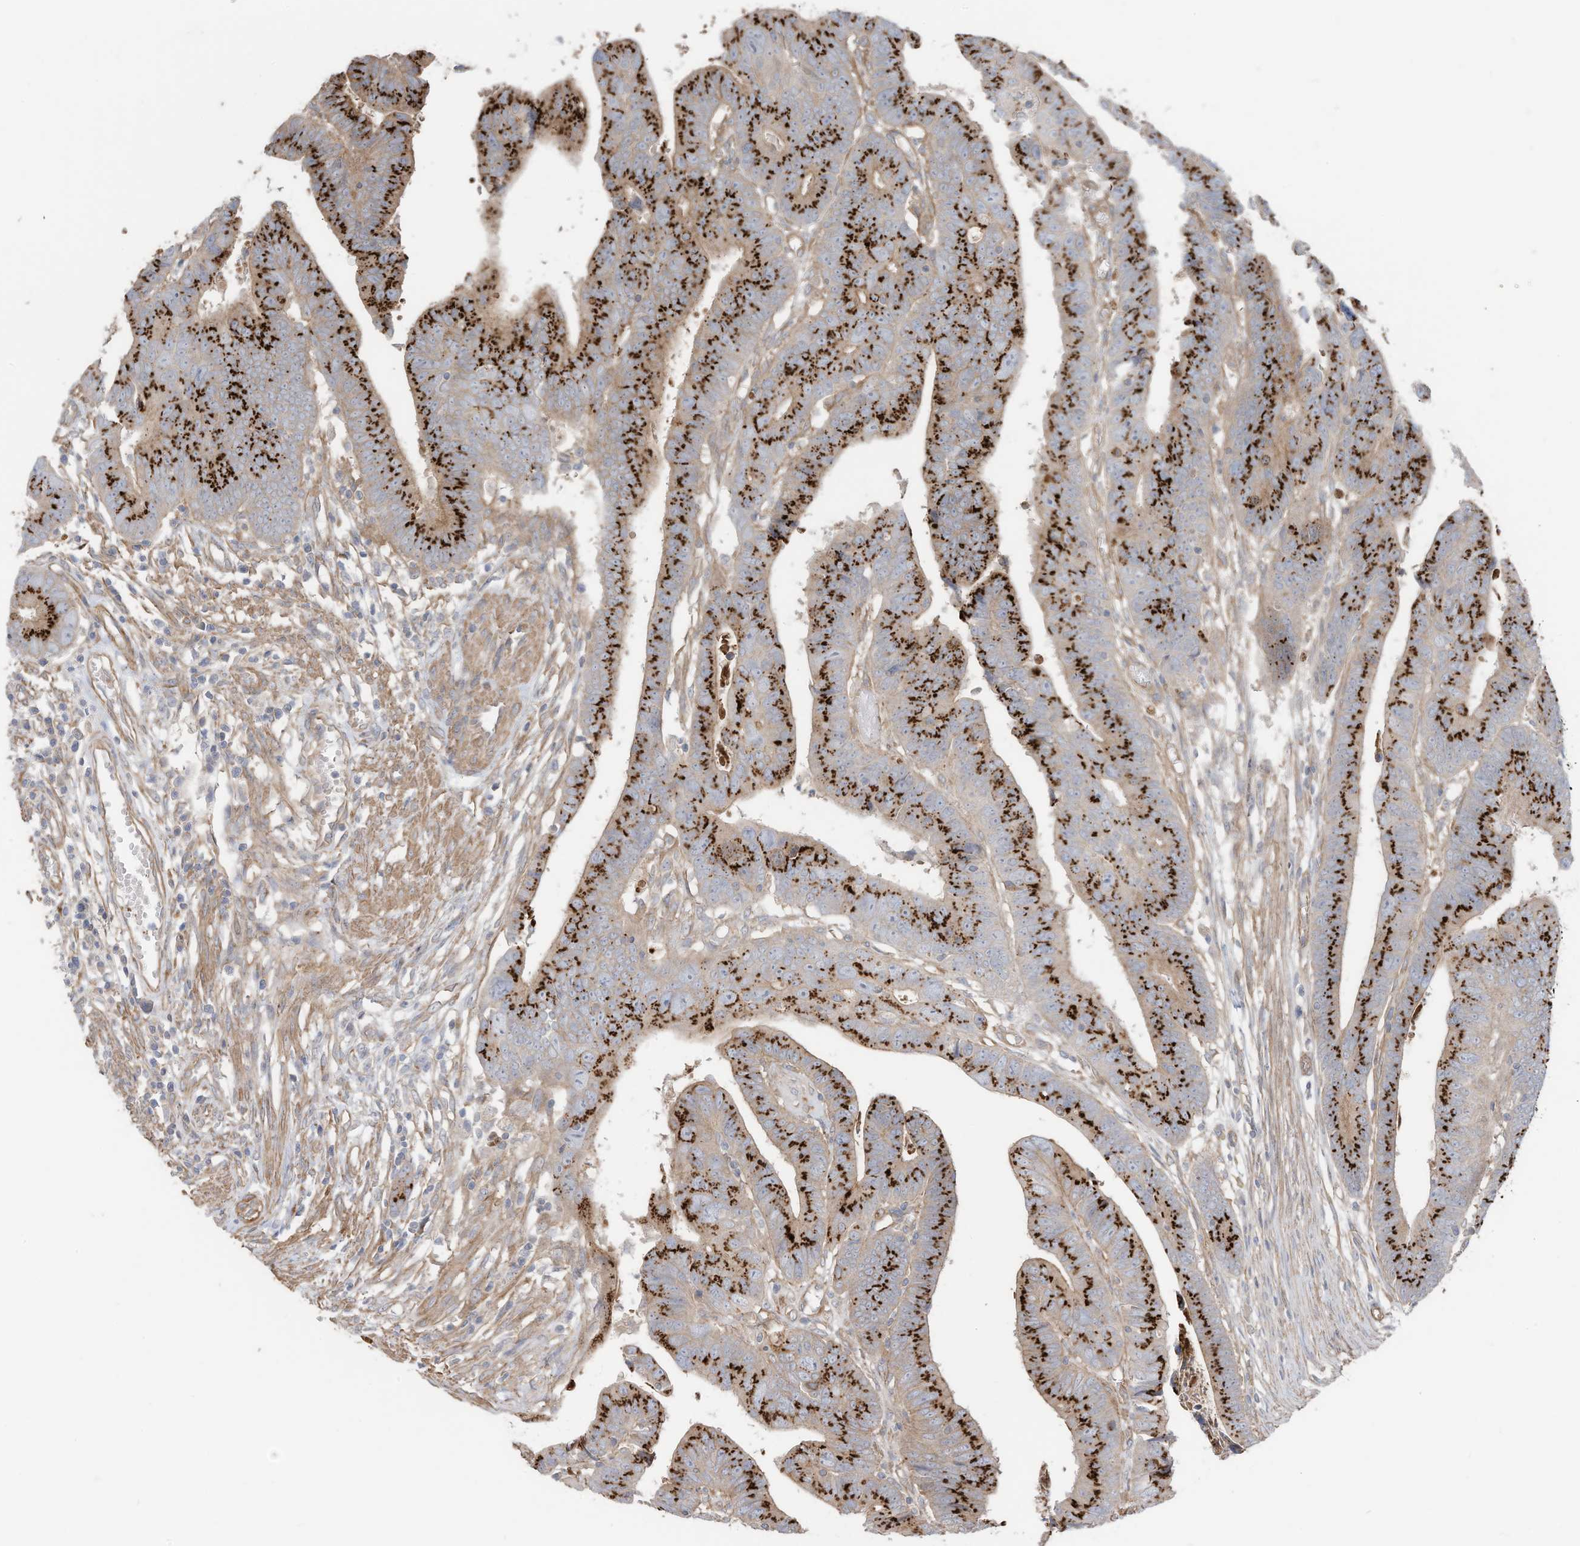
{"staining": {"intensity": "strong", "quantity": ">75%", "location": "cytoplasmic/membranous"}, "tissue": "colorectal cancer", "cell_type": "Tumor cells", "image_type": "cancer", "snomed": [{"axis": "morphology", "description": "Adenocarcinoma, NOS"}, {"axis": "topography", "description": "Rectum"}], "caption": "Colorectal adenocarcinoma stained with a protein marker displays strong staining in tumor cells.", "gene": "SLC17A7", "patient": {"sex": "female", "age": 65}}